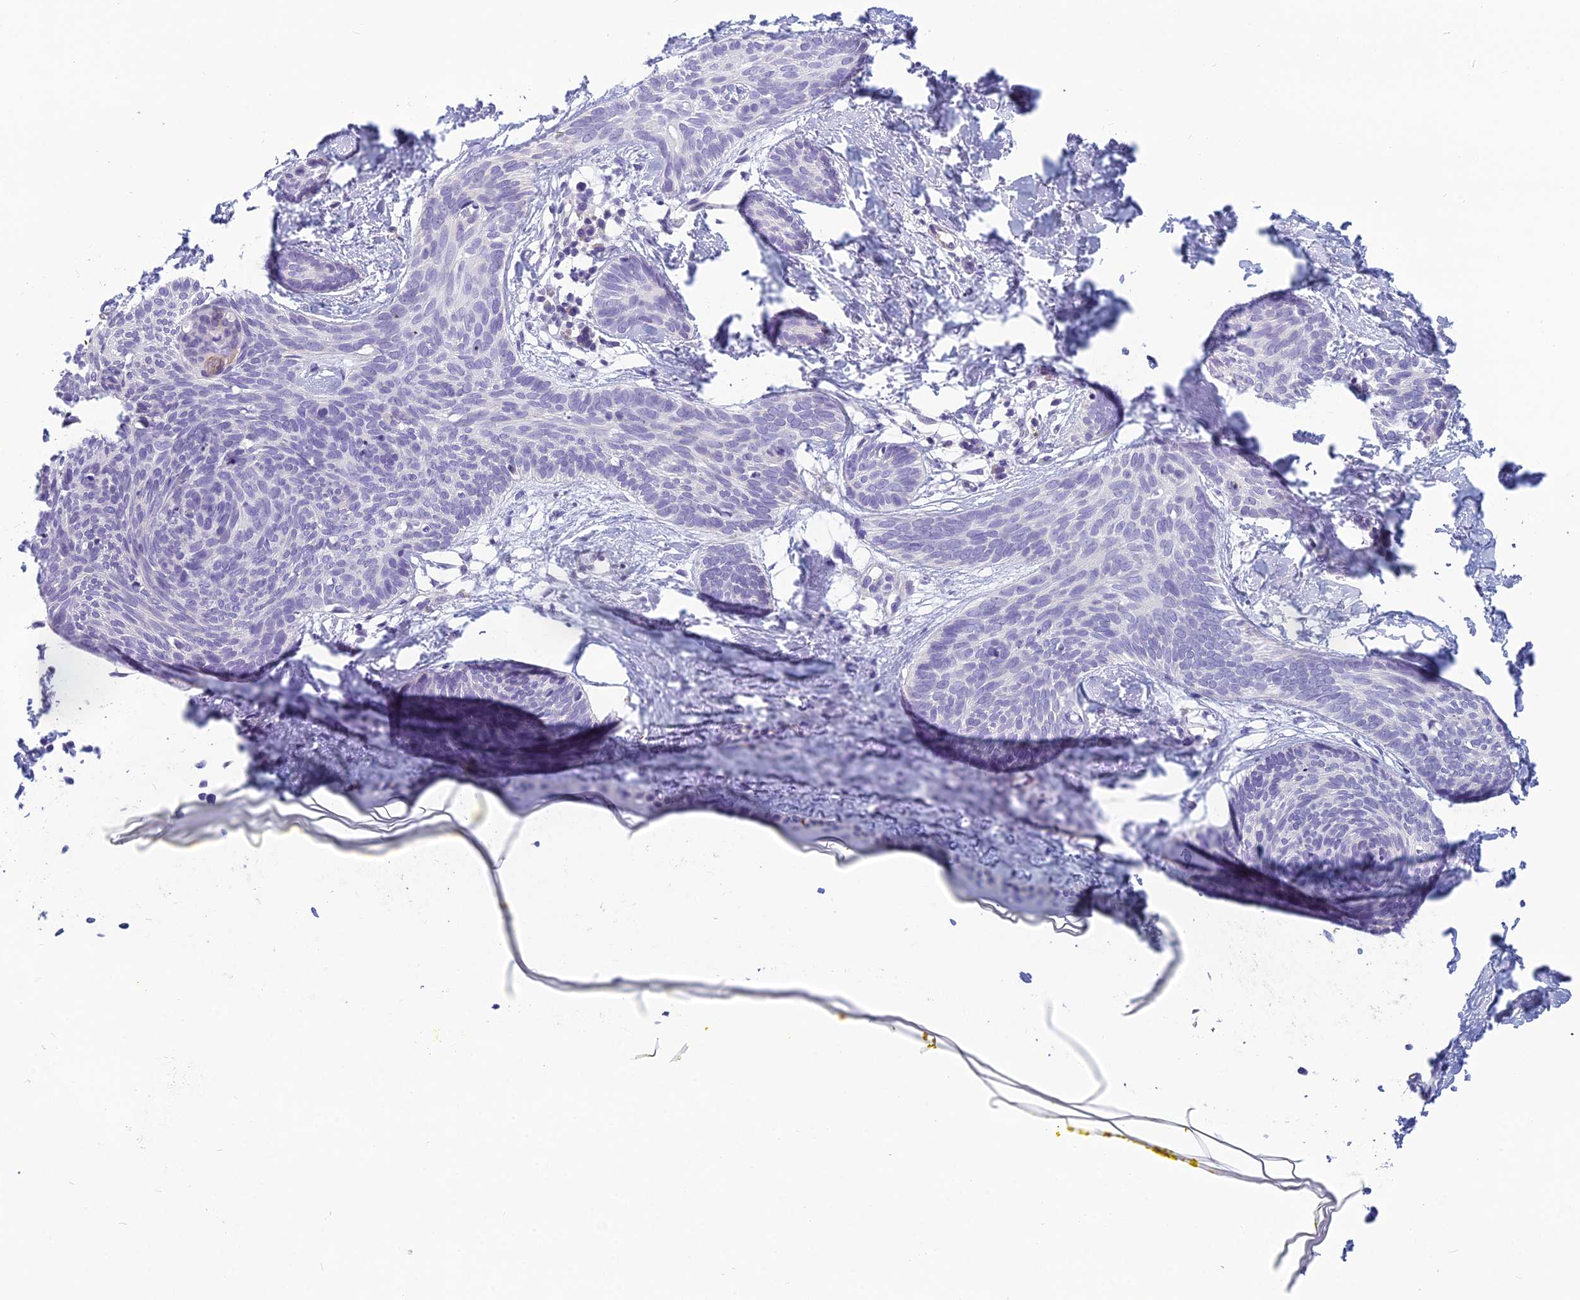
{"staining": {"intensity": "negative", "quantity": "none", "location": "none"}, "tissue": "skin cancer", "cell_type": "Tumor cells", "image_type": "cancer", "snomed": [{"axis": "morphology", "description": "Basal cell carcinoma"}, {"axis": "topography", "description": "Skin"}], "caption": "This is an immunohistochemistry (IHC) photomicrograph of skin cancer (basal cell carcinoma). There is no positivity in tumor cells.", "gene": "RBM41", "patient": {"sex": "female", "age": 81}}